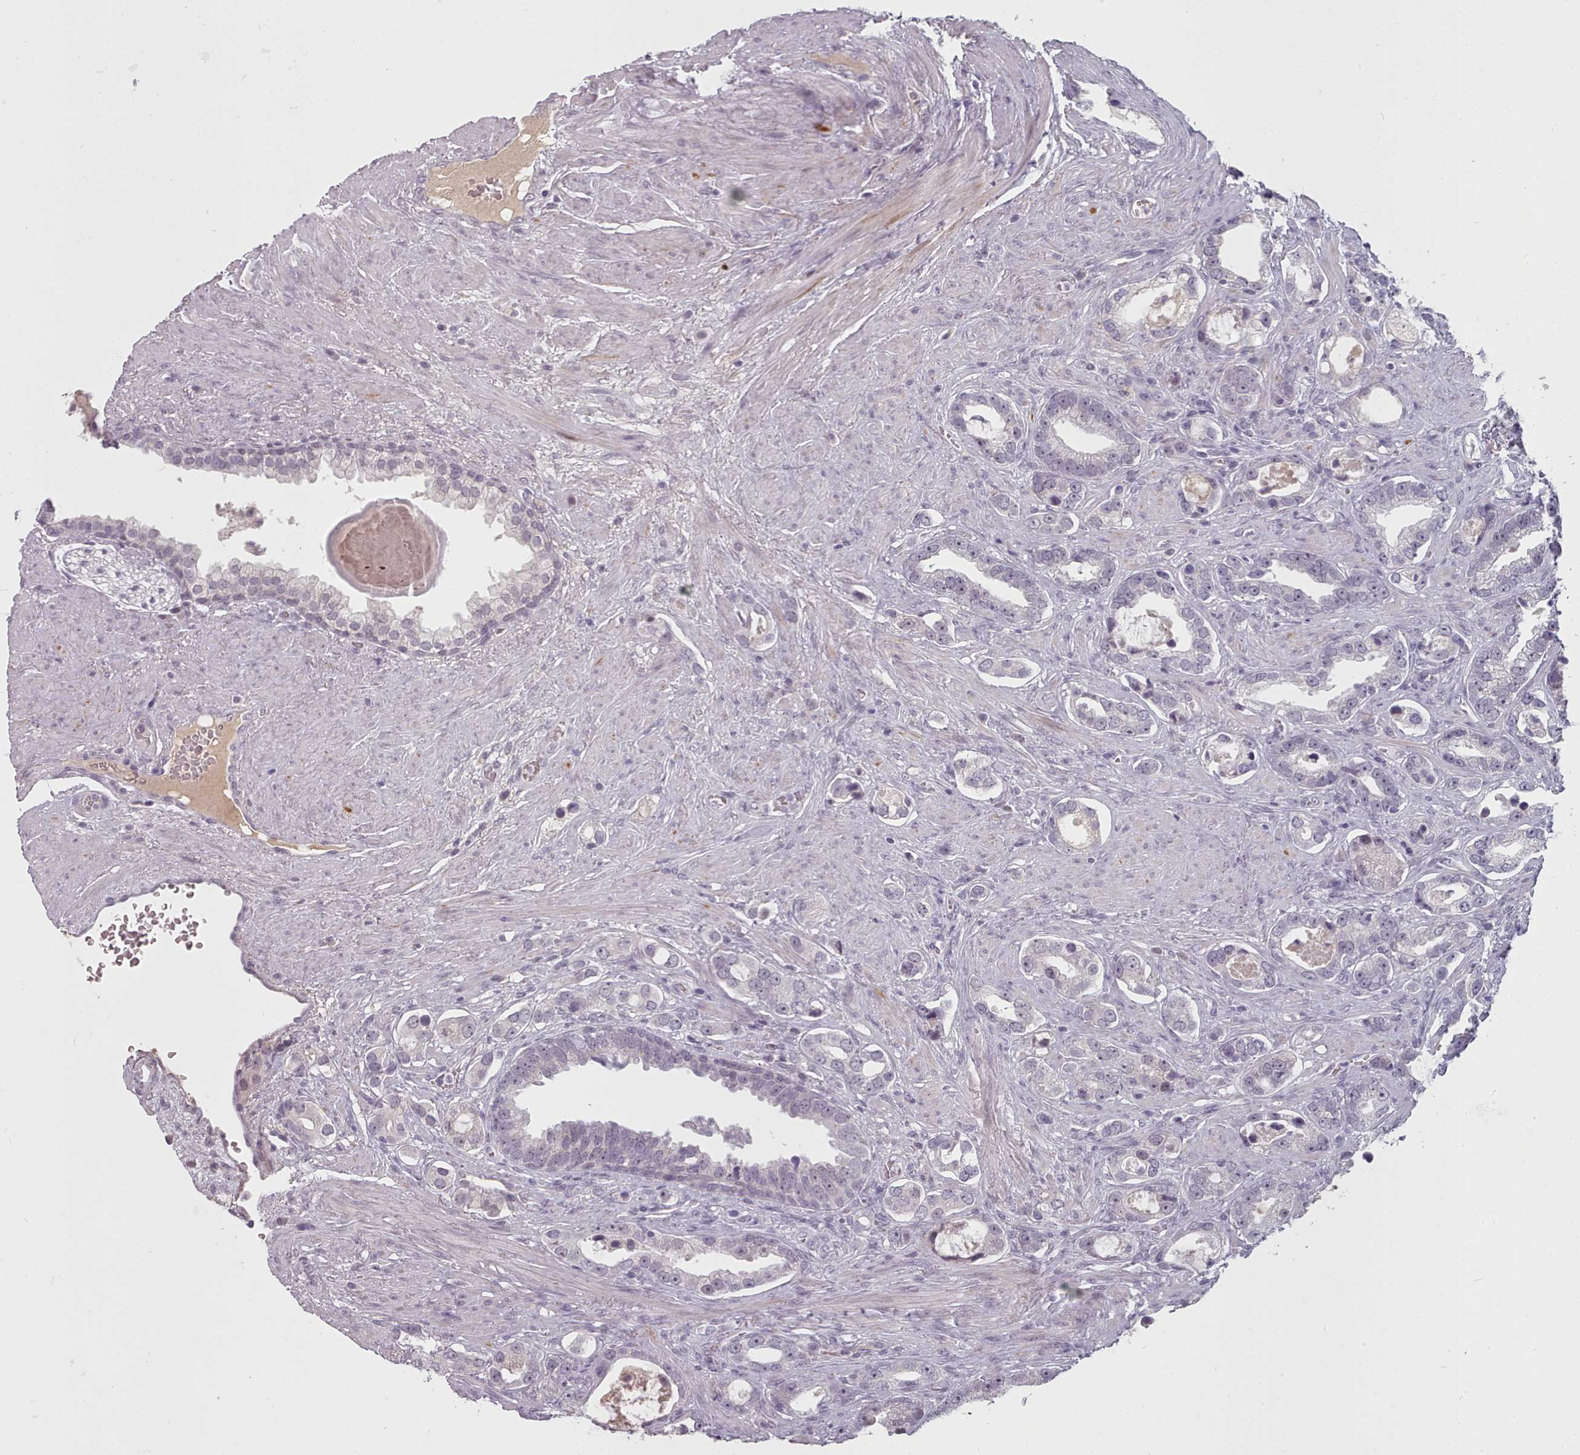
{"staining": {"intensity": "negative", "quantity": "none", "location": "none"}, "tissue": "prostate cancer", "cell_type": "Tumor cells", "image_type": "cancer", "snomed": [{"axis": "morphology", "description": "Adenocarcinoma, High grade"}, {"axis": "topography", "description": "Prostate"}], "caption": "High magnification brightfield microscopy of prostate high-grade adenocarcinoma stained with DAB (3,3'-diaminobenzidine) (brown) and counterstained with hematoxylin (blue): tumor cells show no significant positivity.", "gene": "PBX4", "patient": {"sex": "male", "age": 67}}